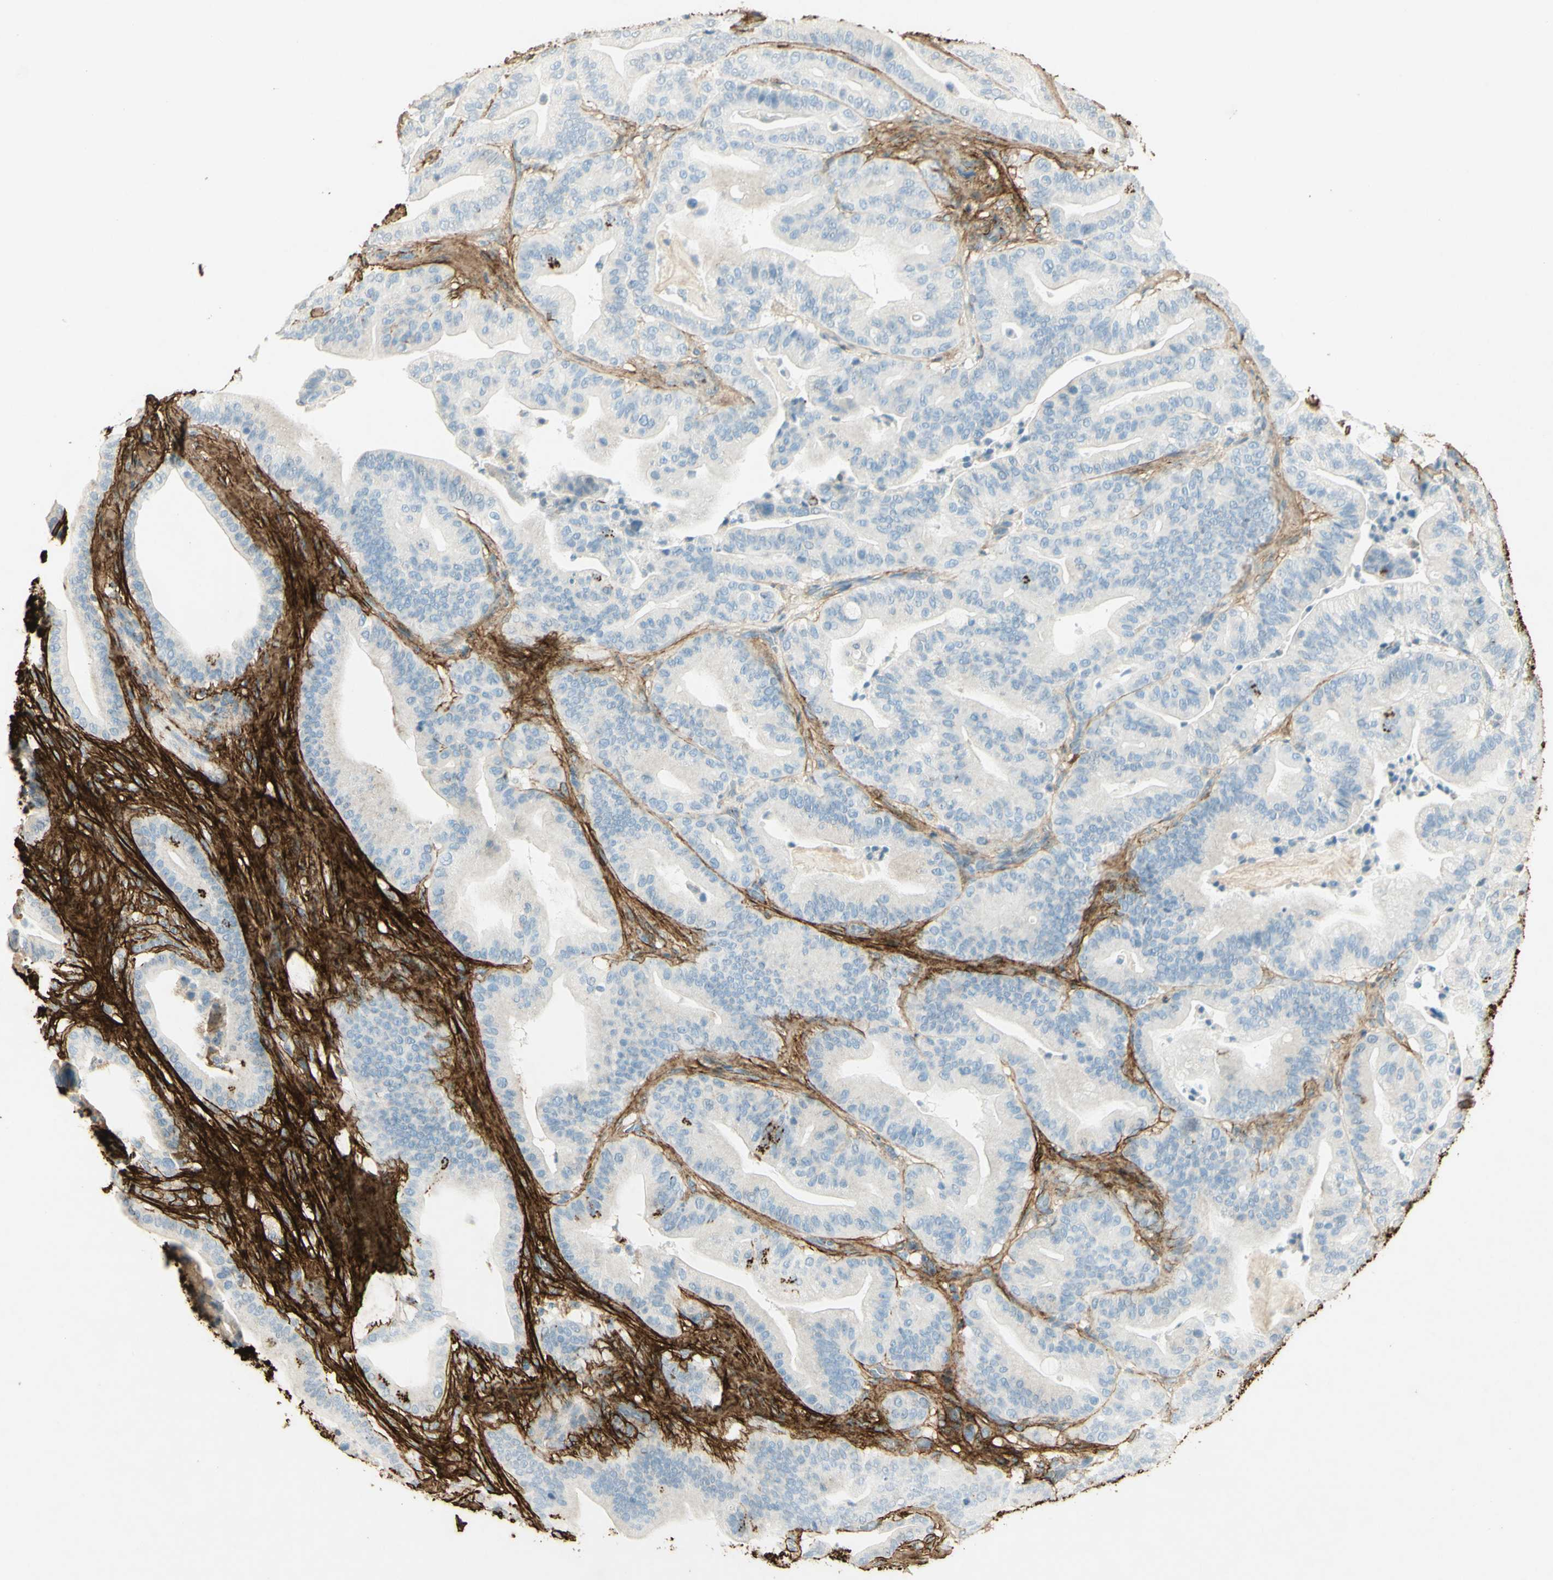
{"staining": {"intensity": "strong", "quantity": "<25%", "location": "cytoplasmic/membranous"}, "tissue": "pancreatic cancer", "cell_type": "Tumor cells", "image_type": "cancer", "snomed": [{"axis": "morphology", "description": "Adenocarcinoma, NOS"}, {"axis": "topography", "description": "Pancreas"}], "caption": "High-power microscopy captured an immunohistochemistry (IHC) image of pancreatic adenocarcinoma, revealing strong cytoplasmic/membranous positivity in about <25% of tumor cells.", "gene": "TNN", "patient": {"sex": "male", "age": 63}}